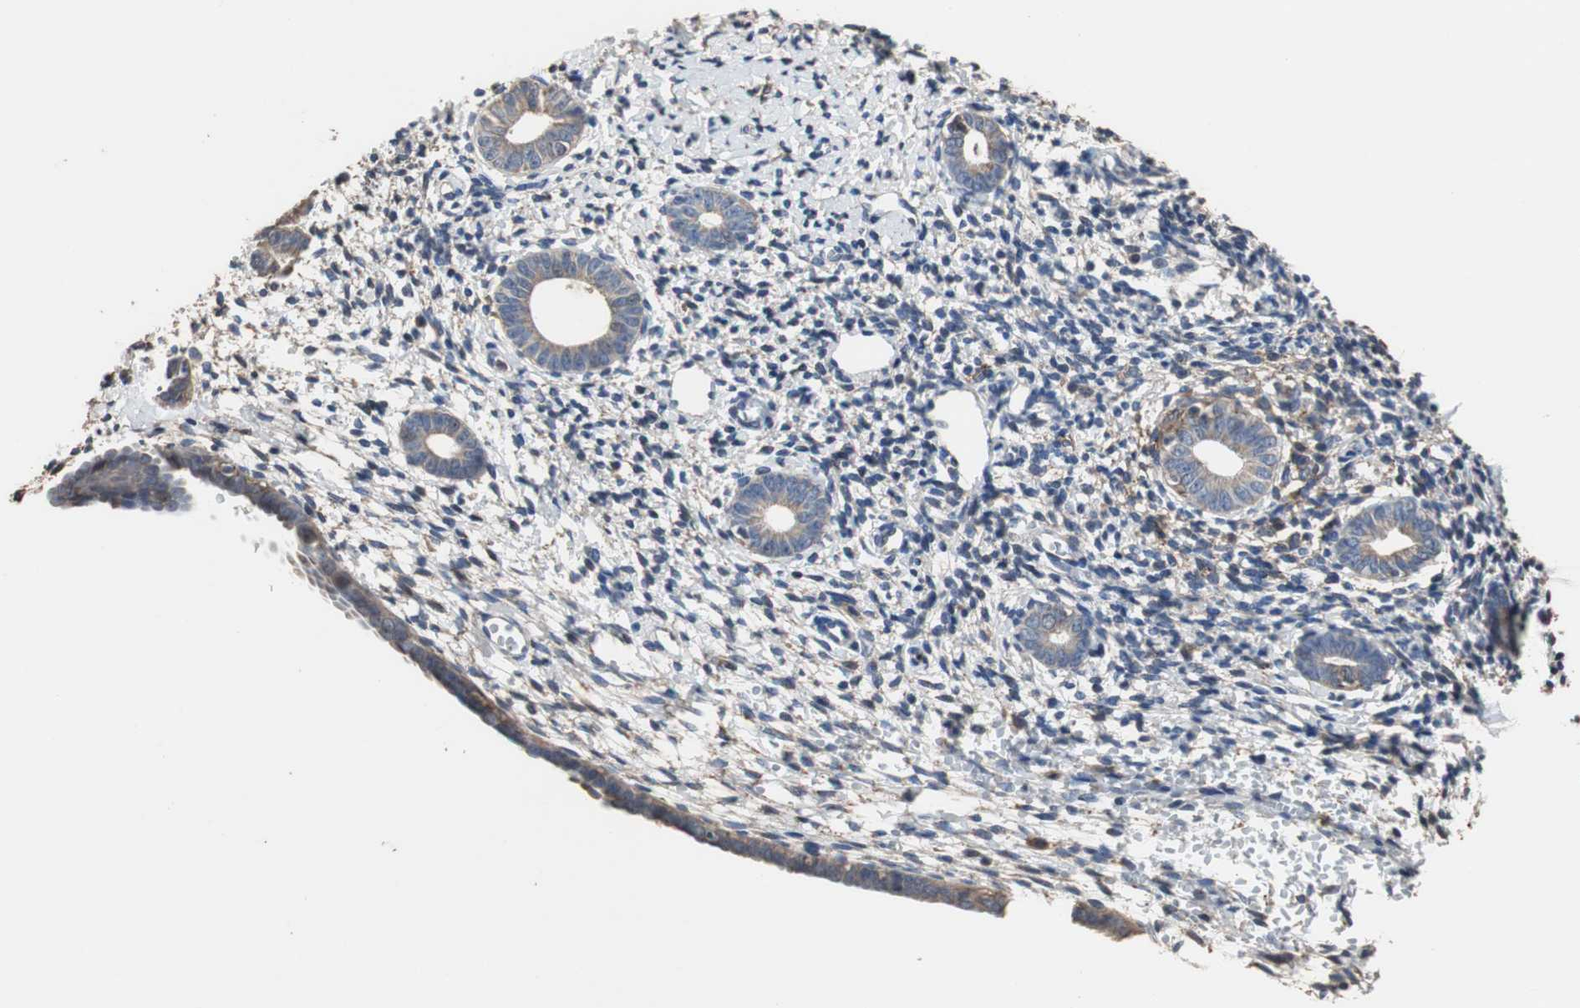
{"staining": {"intensity": "weak", "quantity": "<25%", "location": "cytoplasmic/membranous"}, "tissue": "endometrium", "cell_type": "Cells in endometrial stroma", "image_type": "normal", "snomed": [{"axis": "morphology", "description": "Normal tissue, NOS"}, {"axis": "topography", "description": "Endometrium"}], "caption": "The immunohistochemistry (IHC) micrograph has no significant expression in cells in endometrial stroma of endometrium.", "gene": "SCIMP", "patient": {"sex": "female", "age": 71}}